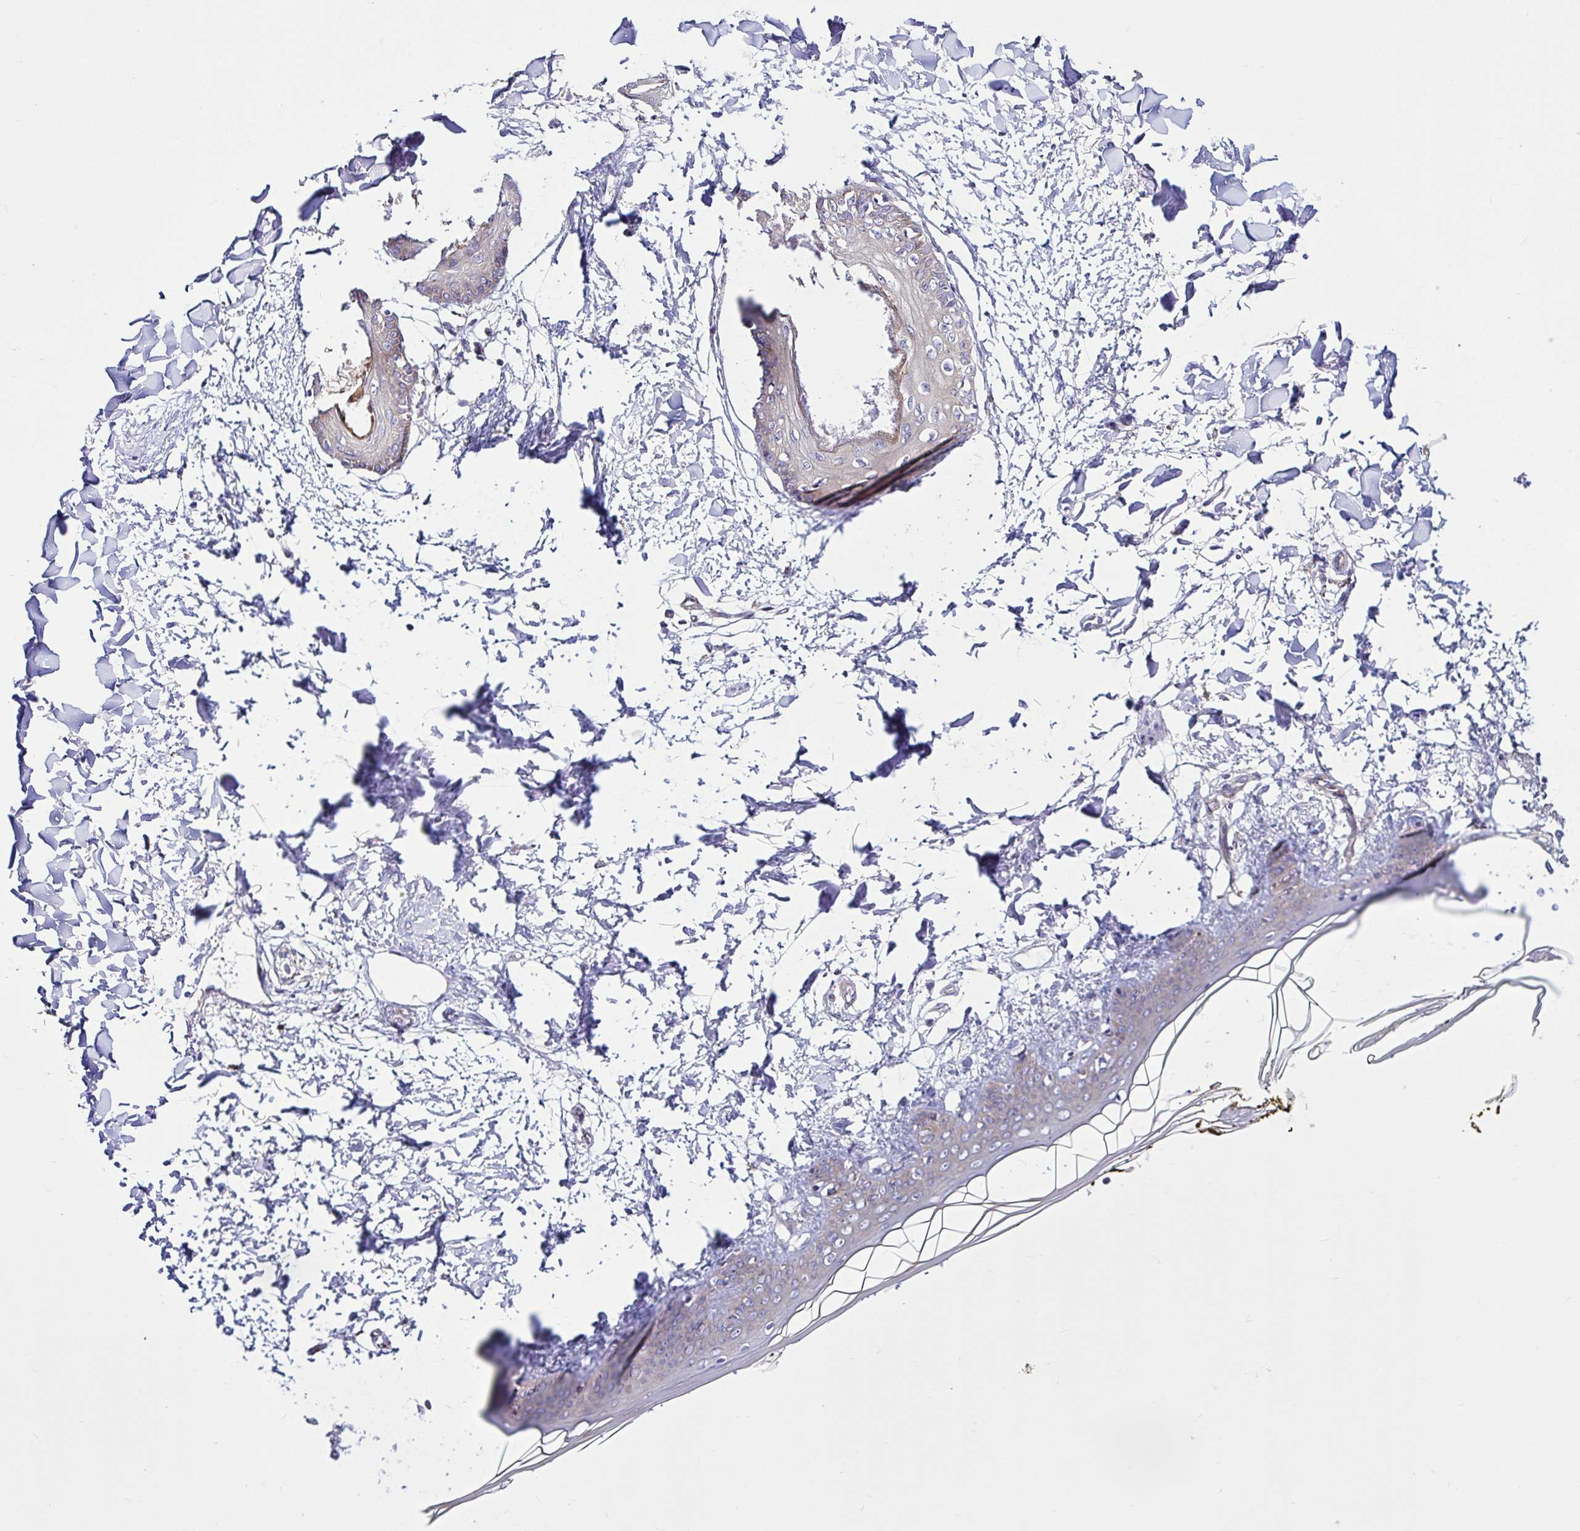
{"staining": {"intensity": "moderate", "quantity": "<25%", "location": "cytoplasmic/membranous"}, "tissue": "skin", "cell_type": "Fibroblasts", "image_type": "normal", "snomed": [{"axis": "morphology", "description": "Normal tissue, NOS"}, {"axis": "topography", "description": "Skin"}], "caption": "Skin stained for a protein (brown) demonstrates moderate cytoplasmic/membranous positive expression in about <25% of fibroblasts.", "gene": "LARS1", "patient": {"sex": "female", "age": 34}}